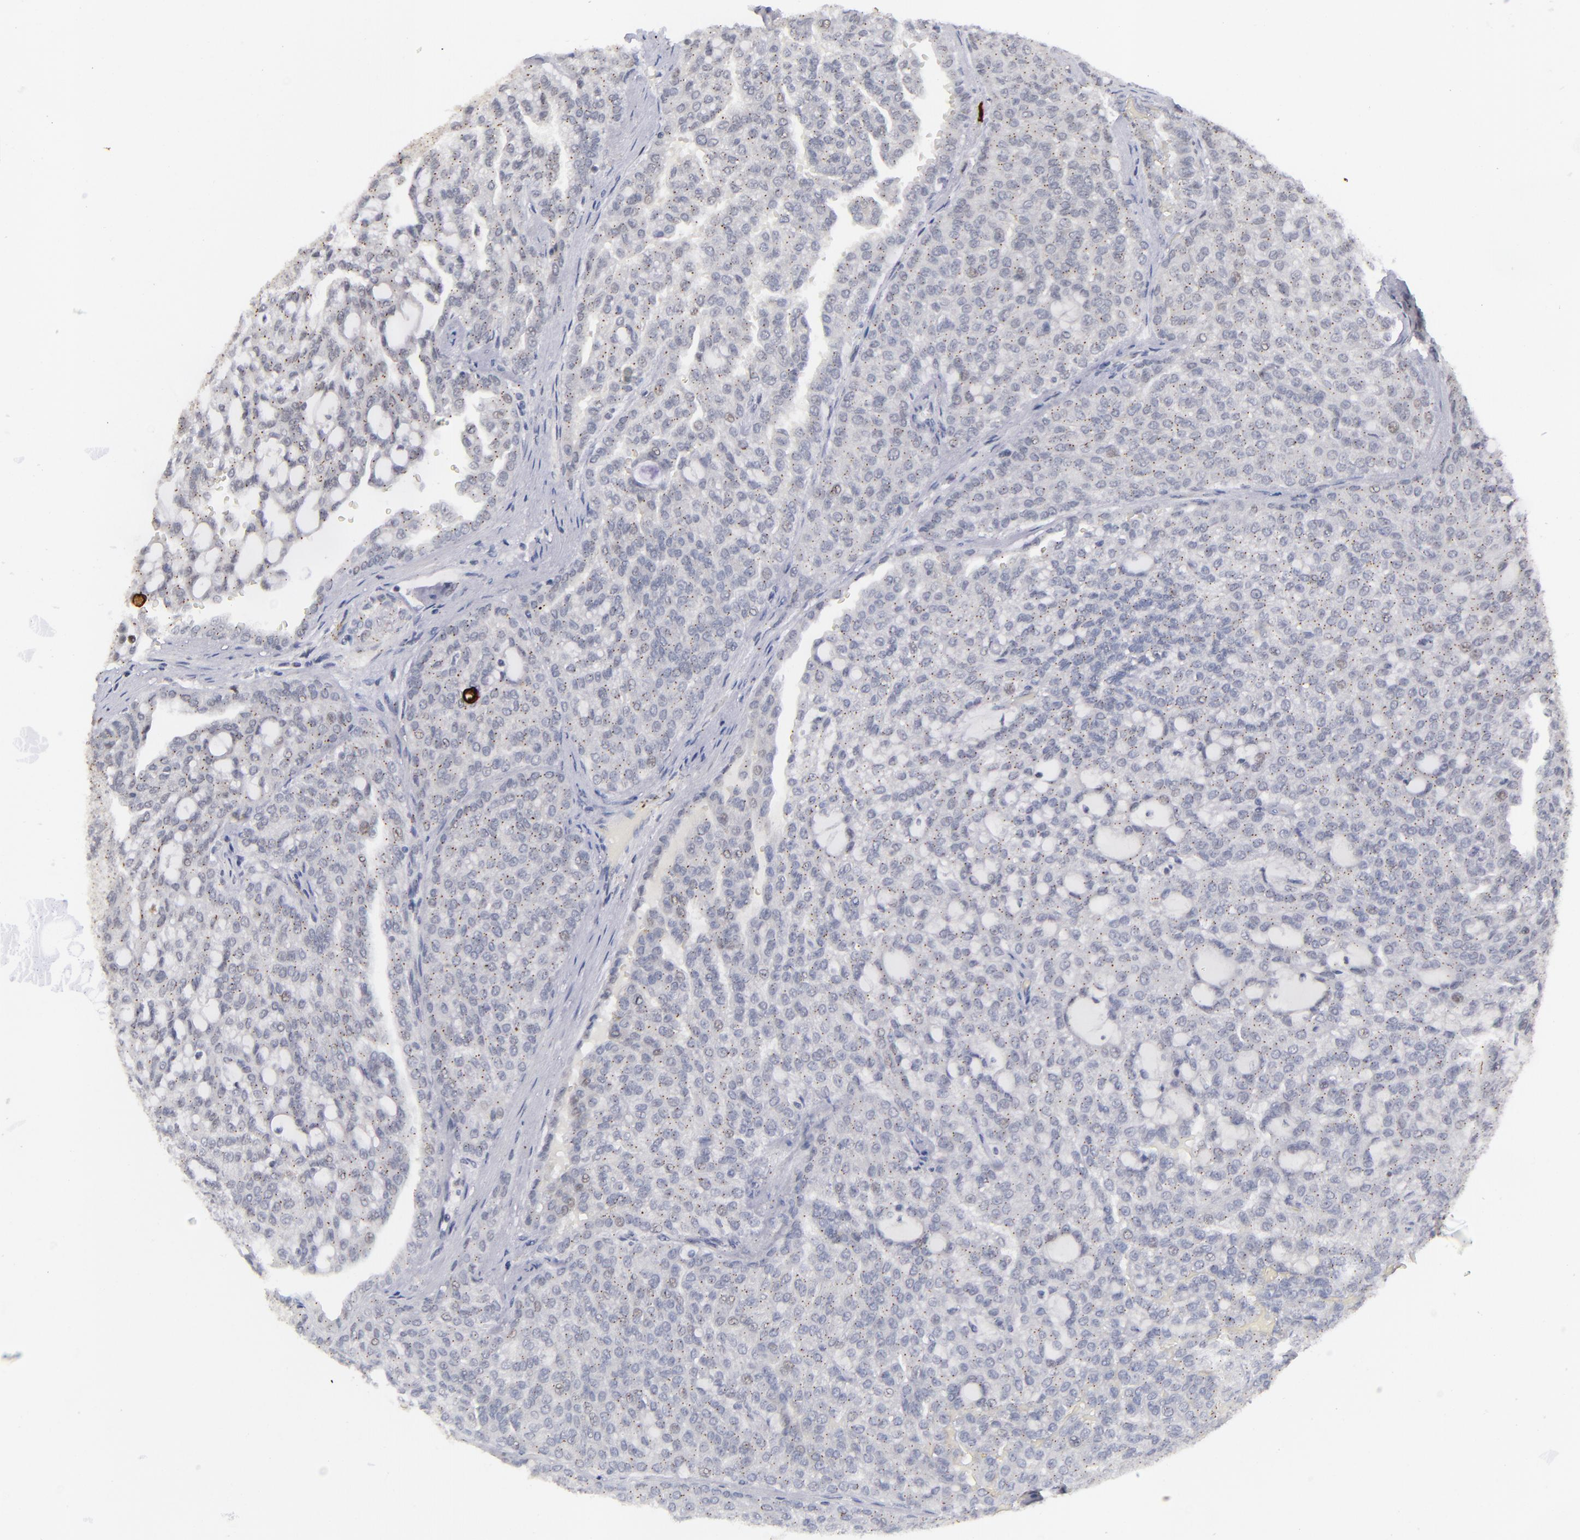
{"staining": {"intensity": "moderate", "quantity": "25%-75%", "location": "cytoplasmic/membranous"}, "tissue": "renal cancer", "cell_type": "Tumor cells", "image_type": "cancer", "snomed": [{"axis": "morphology", "description": "Adenocarcinoma, NOS"}, {"axis": "topography", "description": "Kidney"}], "caption": "Immunohistochemical staining of renal cancer shows medium levels of moderate cytoplasmic/membranous protein expression in about 25%-75% of tumor cells.", "gene": "RXRG", "patient": {"sex": "male", "age": 63}}